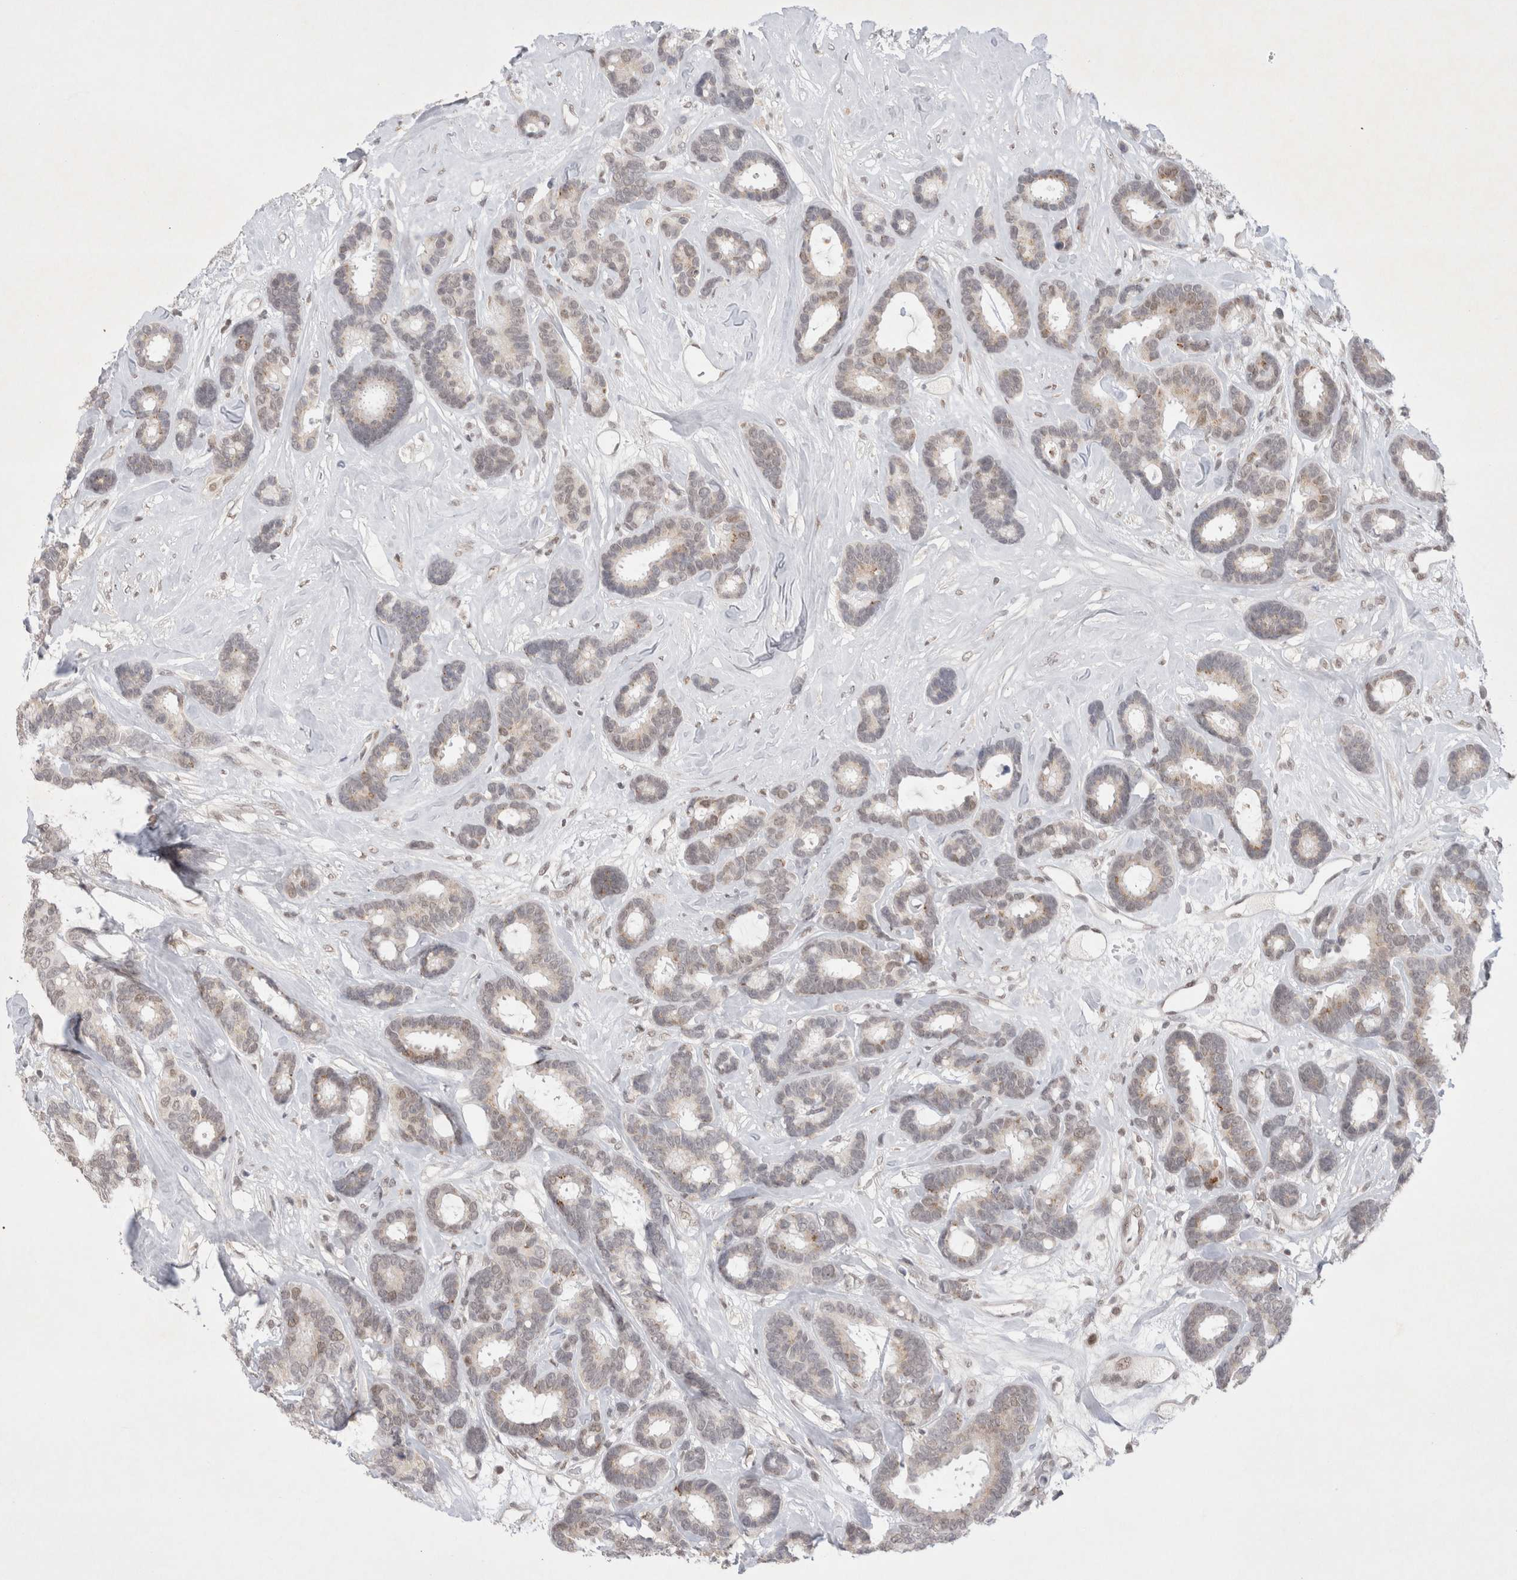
{"staining": {"intensity": "weak", "quantity": "<25%", "location": "nuclear"}, "tissue": "breast cancer", "cell_type": "Tumor cells", "image_type": "cancer", "snomed": [{"axis": "morphology", "description": "Duct carcinoma"}, {"axis": "topography", "description": "Breast"}], "caption": "The image displays no staining of tumor cells in breast infiltrating ductal carcinoma.", "gene": "RECQL4", "patient": {"sex": "female", "age": 87}}